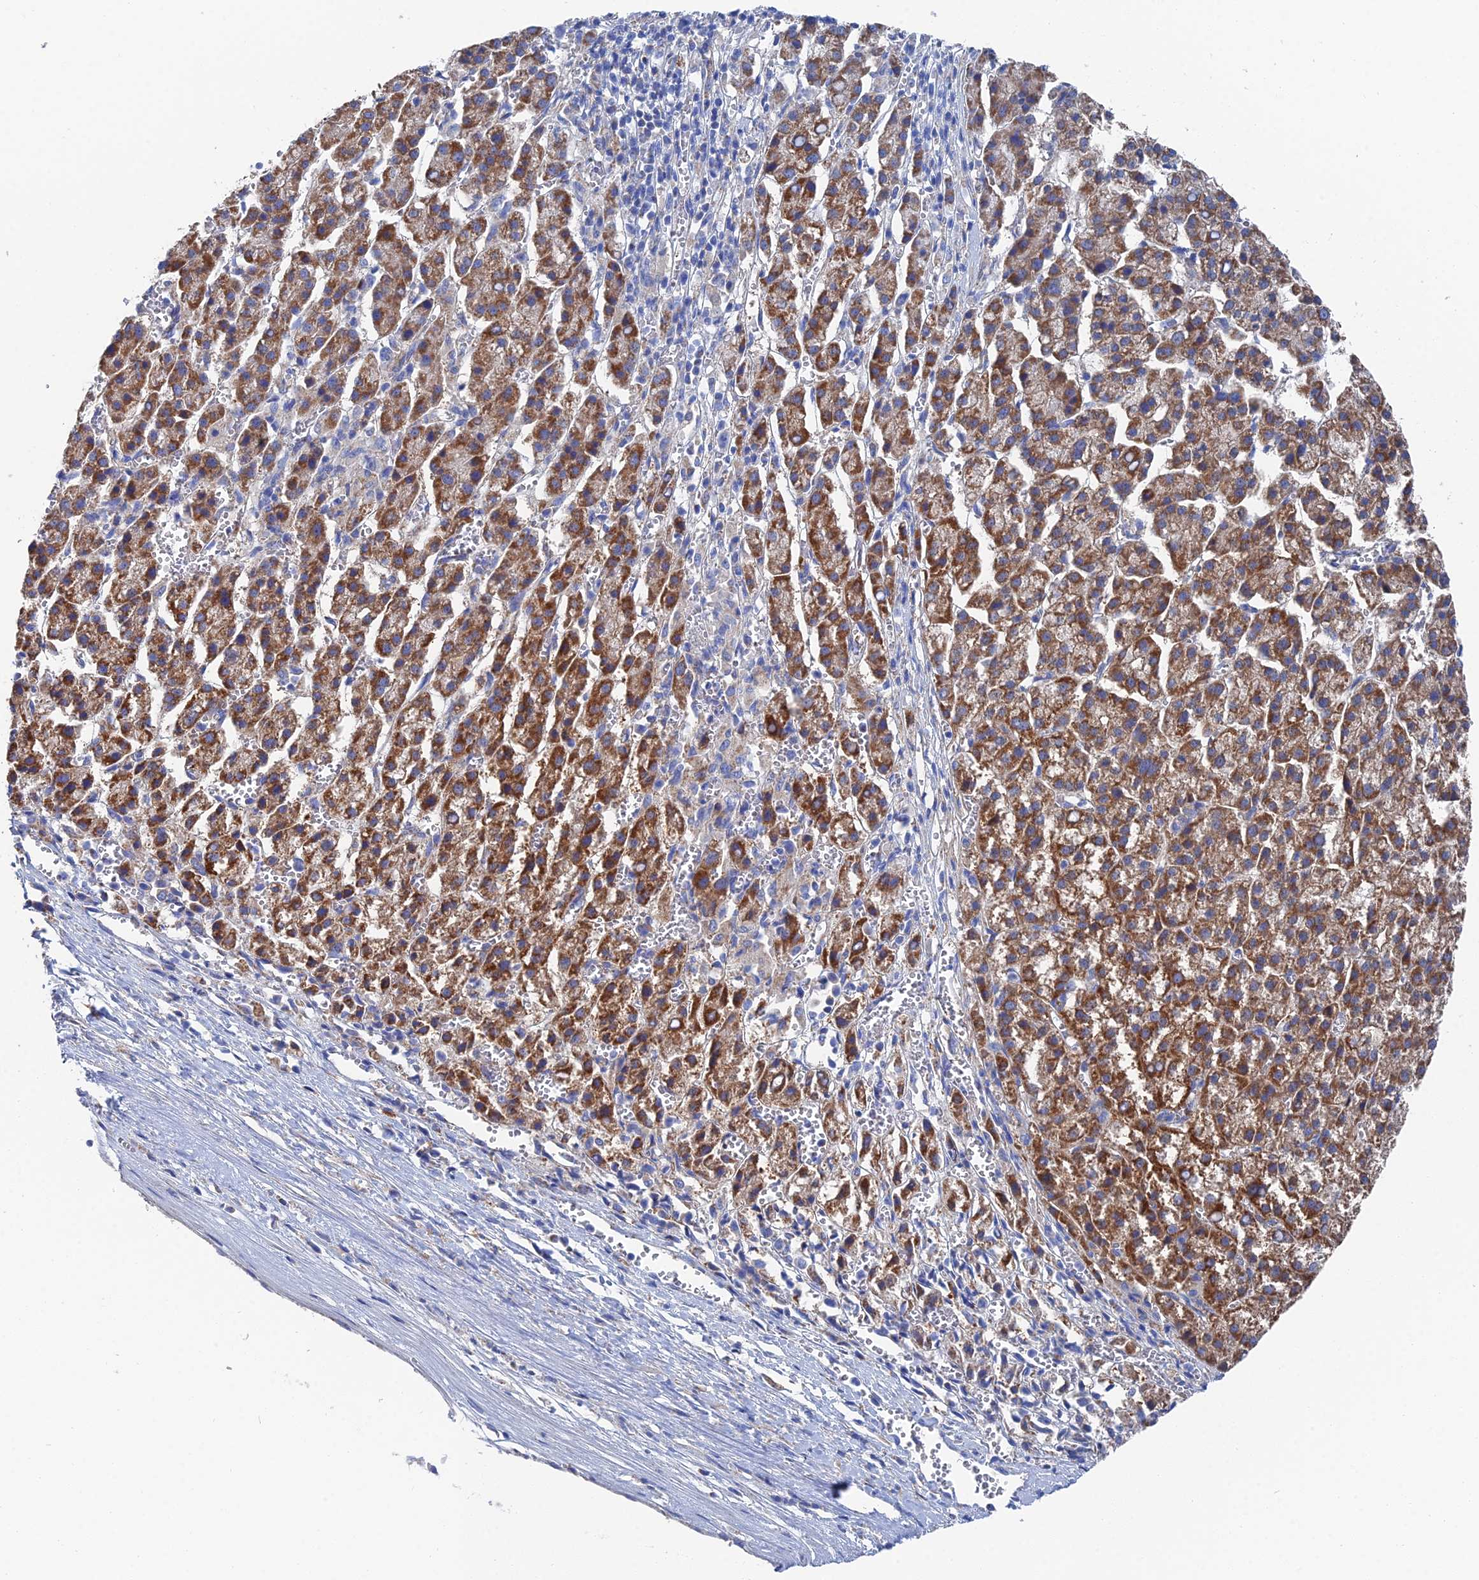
{"staining": {"intensity": "strong", "quantity": ">75%", "location": "cytoplasmic/membranous"}, "tissue": "liver cancer", "cell_type": "Tumor cells", "image_type": "cancer", "snomed": [{"axis": "morphology", "description": "Carcinoma, Hepatocellular, NOS"}, {"axis": "topography", "description": "Liver"}], "caption": "Liver cancer tissue reveals strong cytoplasmic/membranous positivity in about >75% of tumor cells", "gene": "IFT80", "patient": {"sex": "female", "age": 58}}